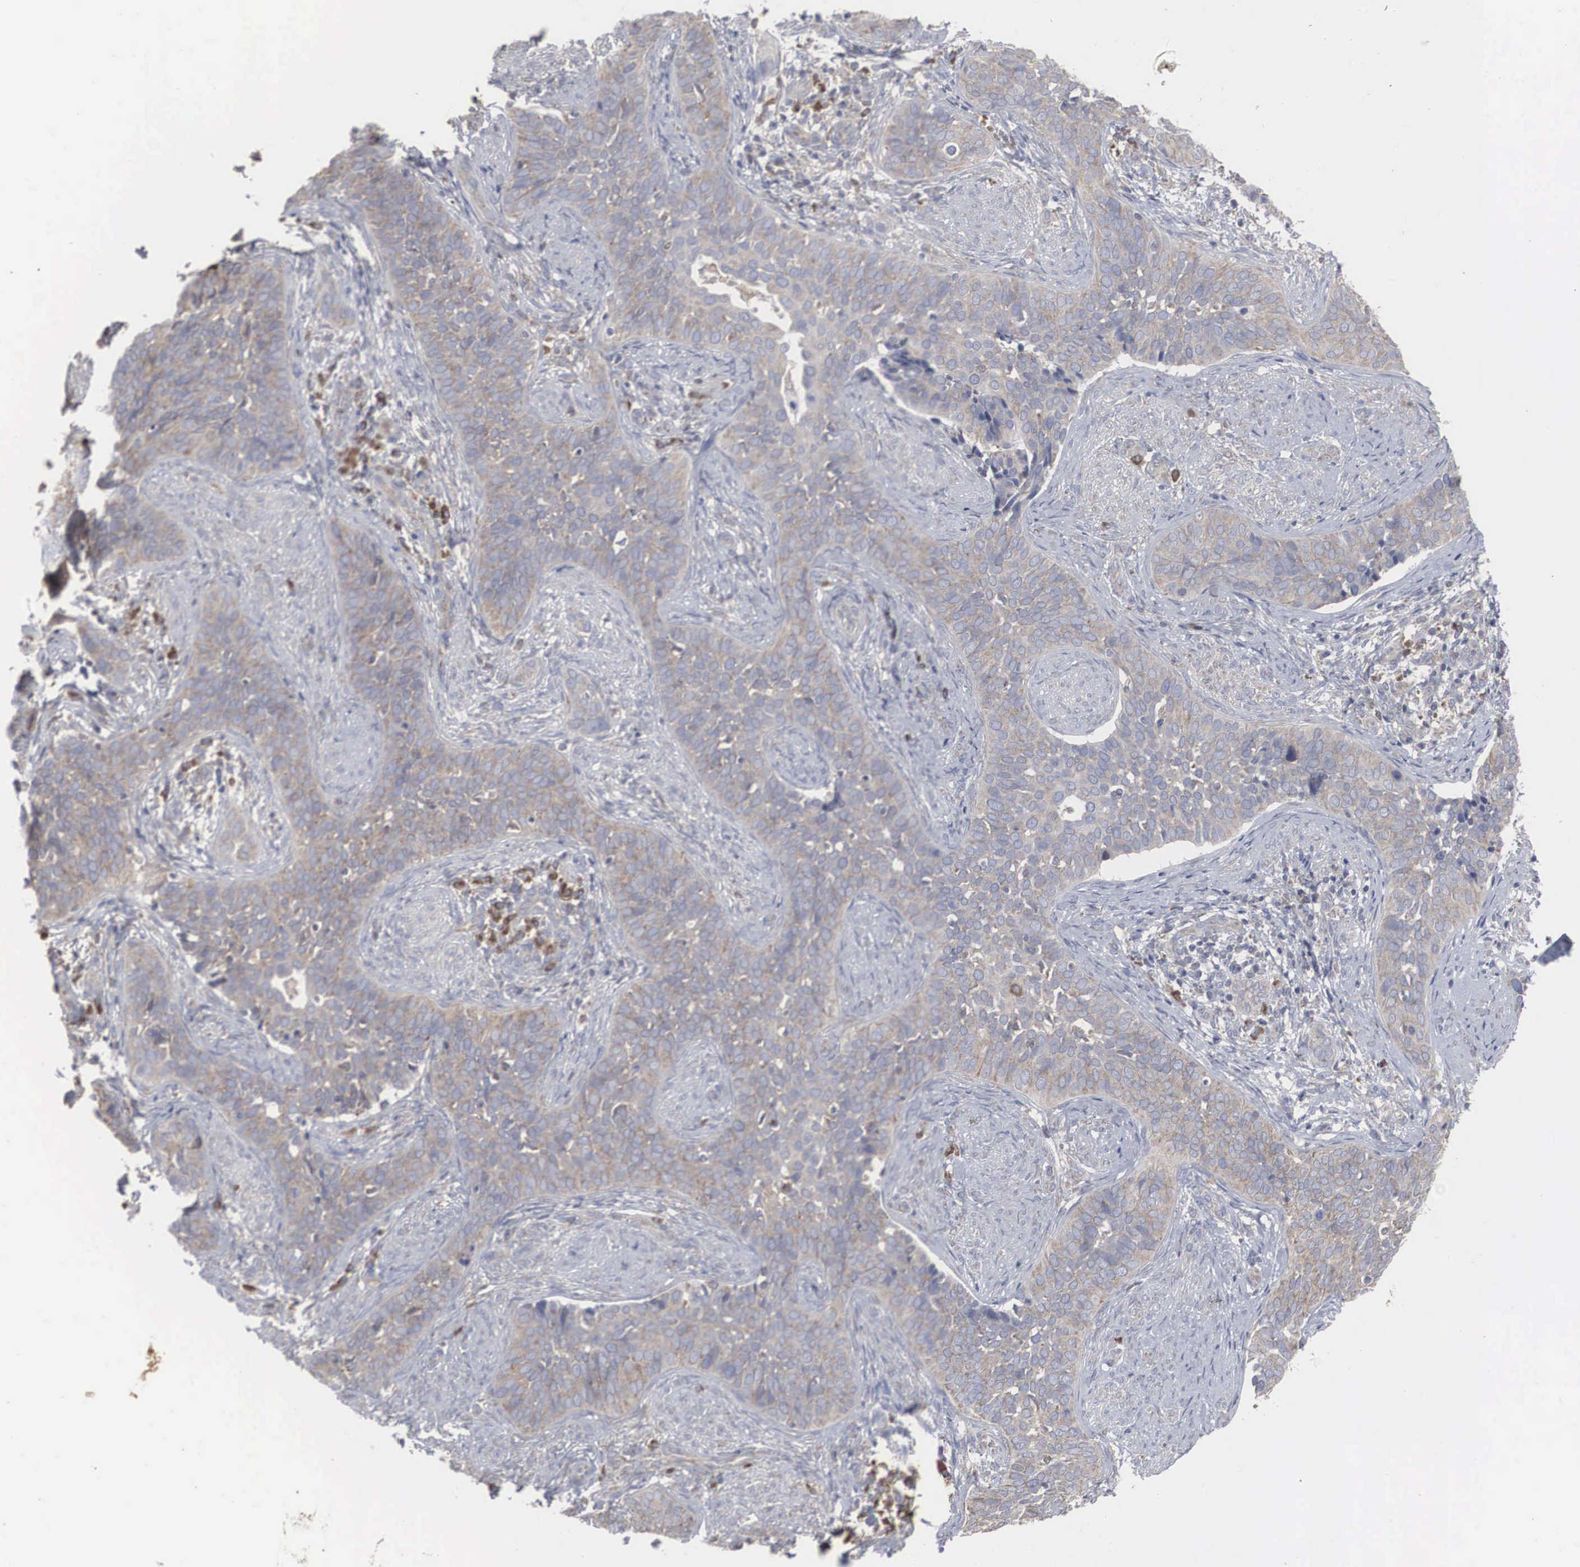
{"staining": {"intensity": "weak", "quantity": "25%-75%", "location": "cytoplasmic/membranous"}, "tissue": "cervical cancer", "cell_type": "Tumor cells", "image_type": "cancer", "snomed": [{"axis": "morphology", "description": "Squamous cell carcinoma, NOS"}, {"axis": "topography", "description": "Cervix"}], "caption": "Protein expression analysis of human squamous cell carcinoma (cervical) reveals weak cytoplasmic/membranous positivity in approximately 25%-75% of tumor cells.", "gene": "MIA2", "patient": {"sex": "female", "age": 31}}